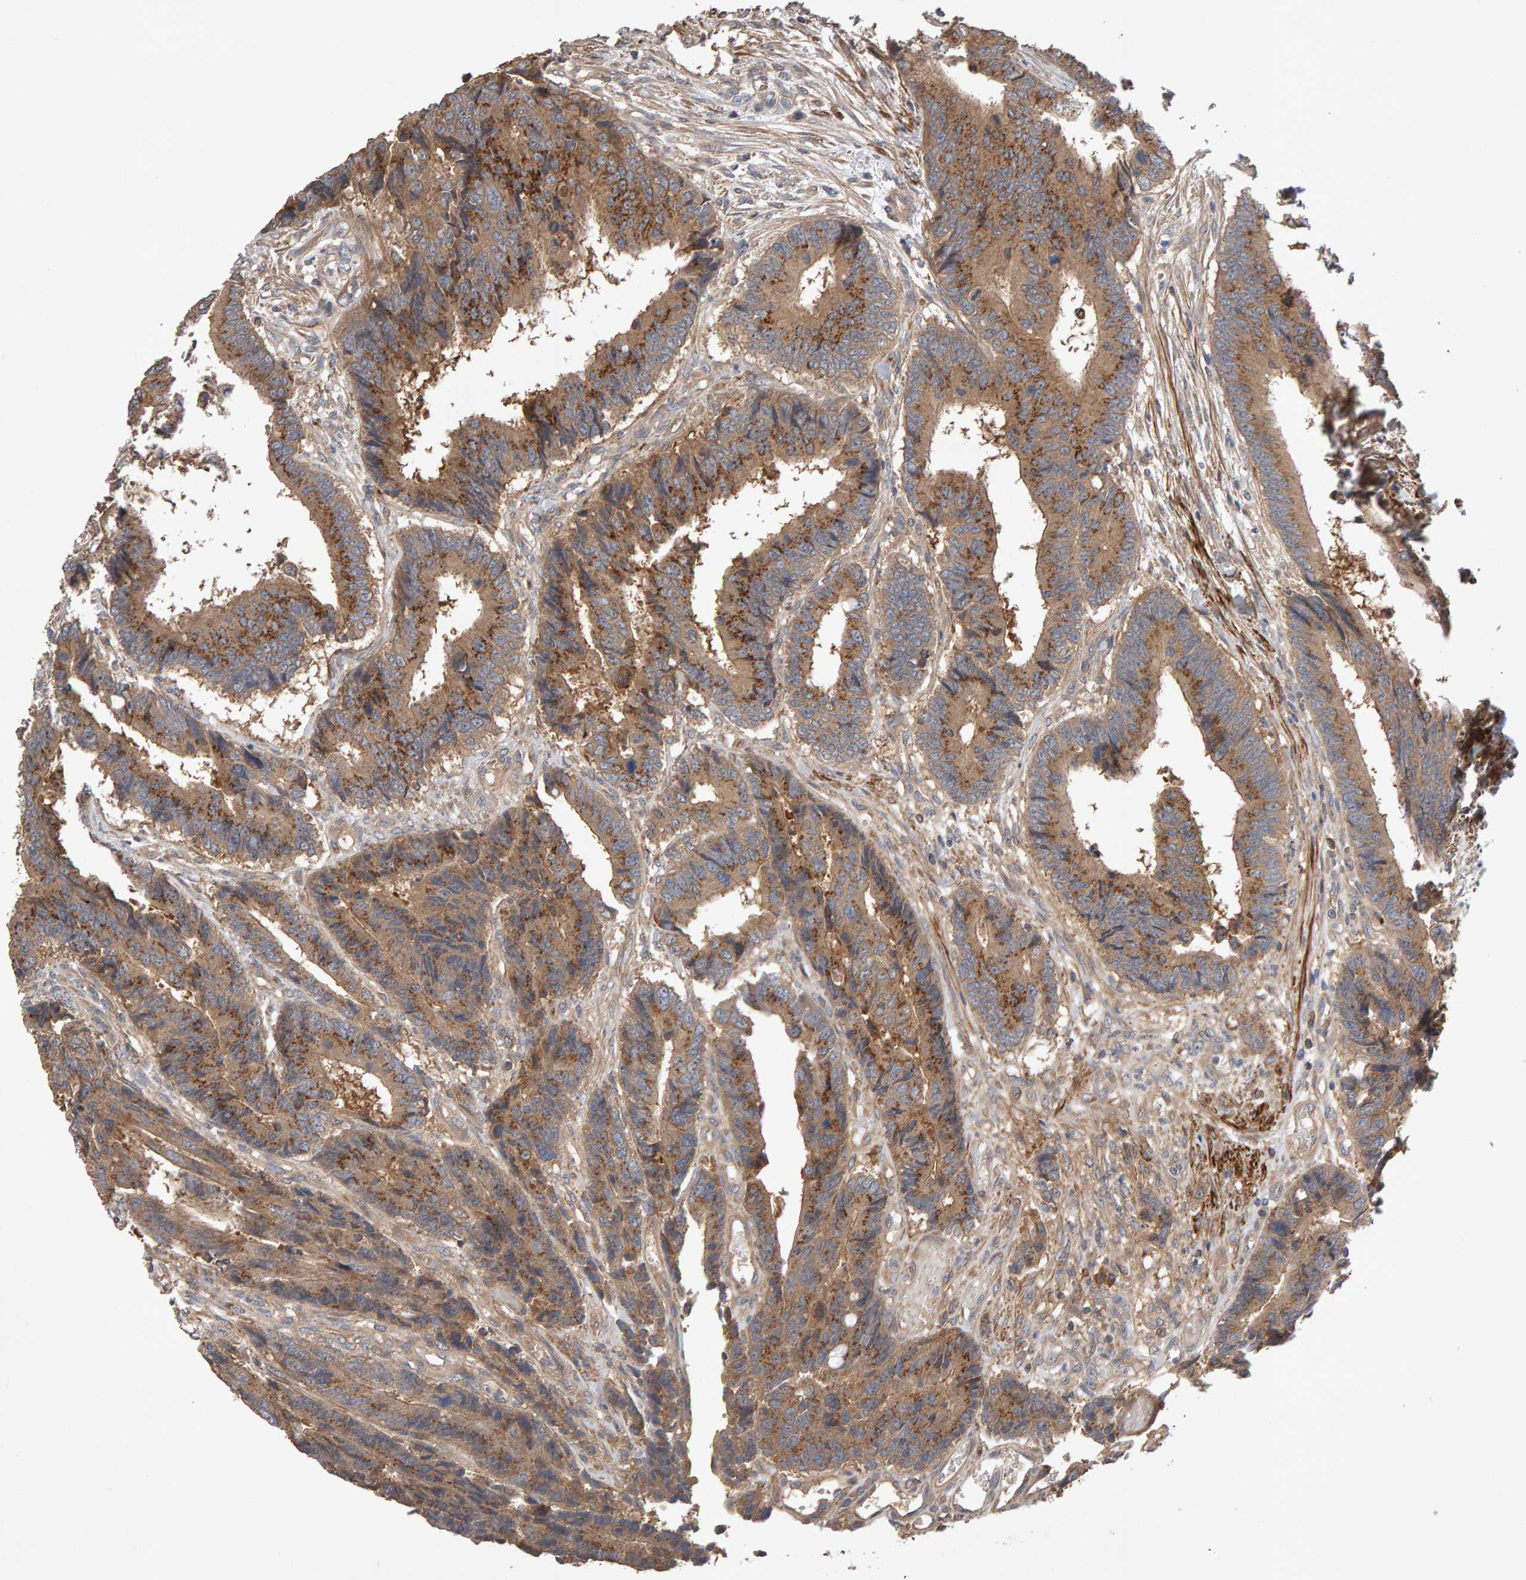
{"staining": {"intensity": "moderate", "quantity": ">75%", "location": "cytoplasmic/membranous"}, "tissue": "colorectal cancer", "cell_type": "Tumor cells", "image_type": "cancer", "snomed": [{"axis": "morphology", "description": "Adenocarcinoma, NOS"}, {"axis": "topography", "description": "Rectum"}], "caption": "Immunohistochemical staining of human colorectal cancer exhibits medium levels of moderate cytoplasmic/membranous positivity in approximately >75% of tumor cells. The protein of interest is shown in brown color, while the nuclei are stained blue.", "gene": "RNF19A", "patient": {"sex": "male", "age": 84}}